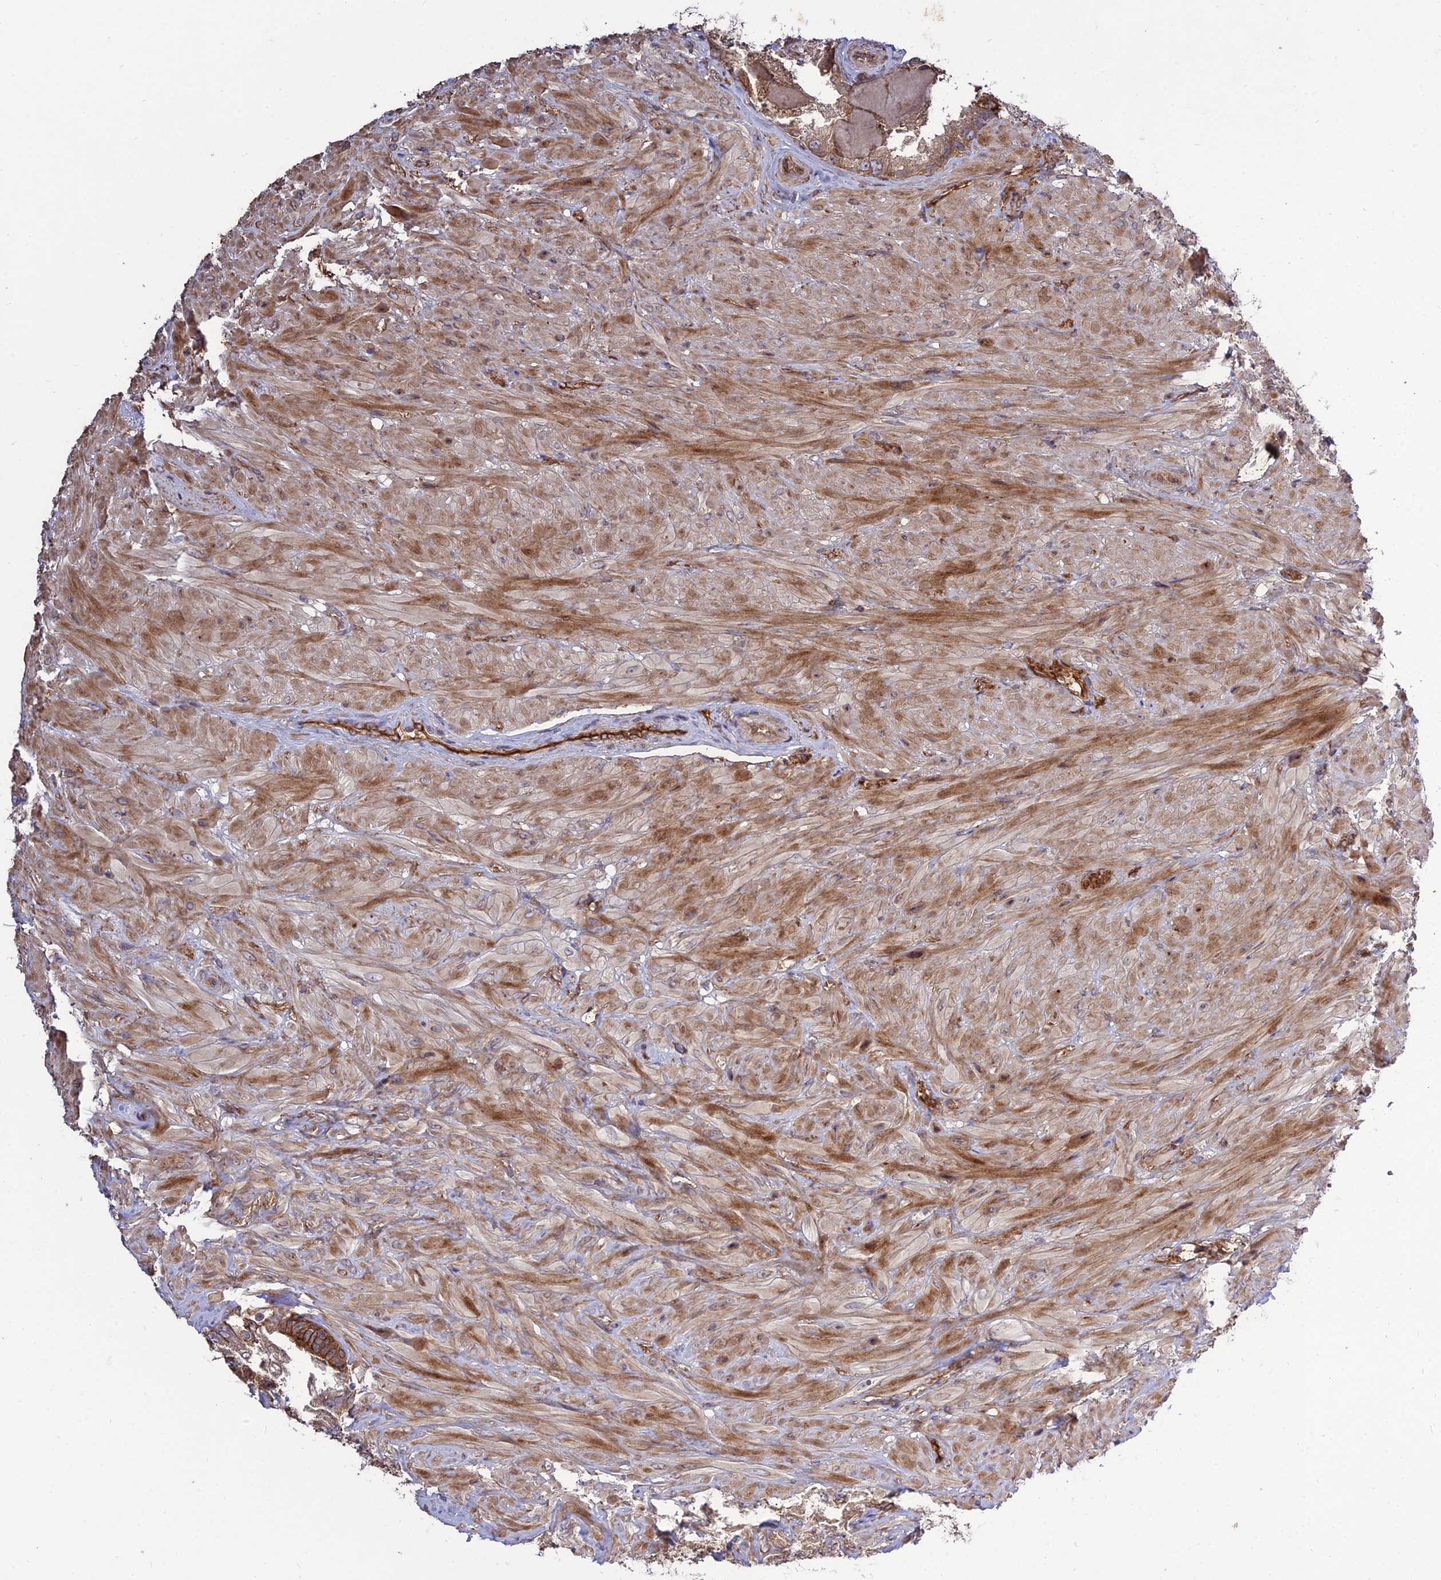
{"staining": {"intensity": "strong", "quantity": "<25%", "location": "cytoplasmic/membranous"}, "tissue": "seminal vesicle", "cell_type": "Glandular cells", "image_type": "normal", "snomed": [{"axis": "morphology", "description": "Normal tissue, NOS"}, {"axis": "topography", "description": "Seminal veicle"}, {"axis": "topography", "description": "Peripheral nerve tissue"}], "caption": "This histopathology image shows immunohistochemistry staining of normal human seminal vesicle, with medium strong cytoplasmic/membranous expression in about <25% of glandular cells.", "gene": "CRTAP", "patient": {"sex": "male", "age": 67}}